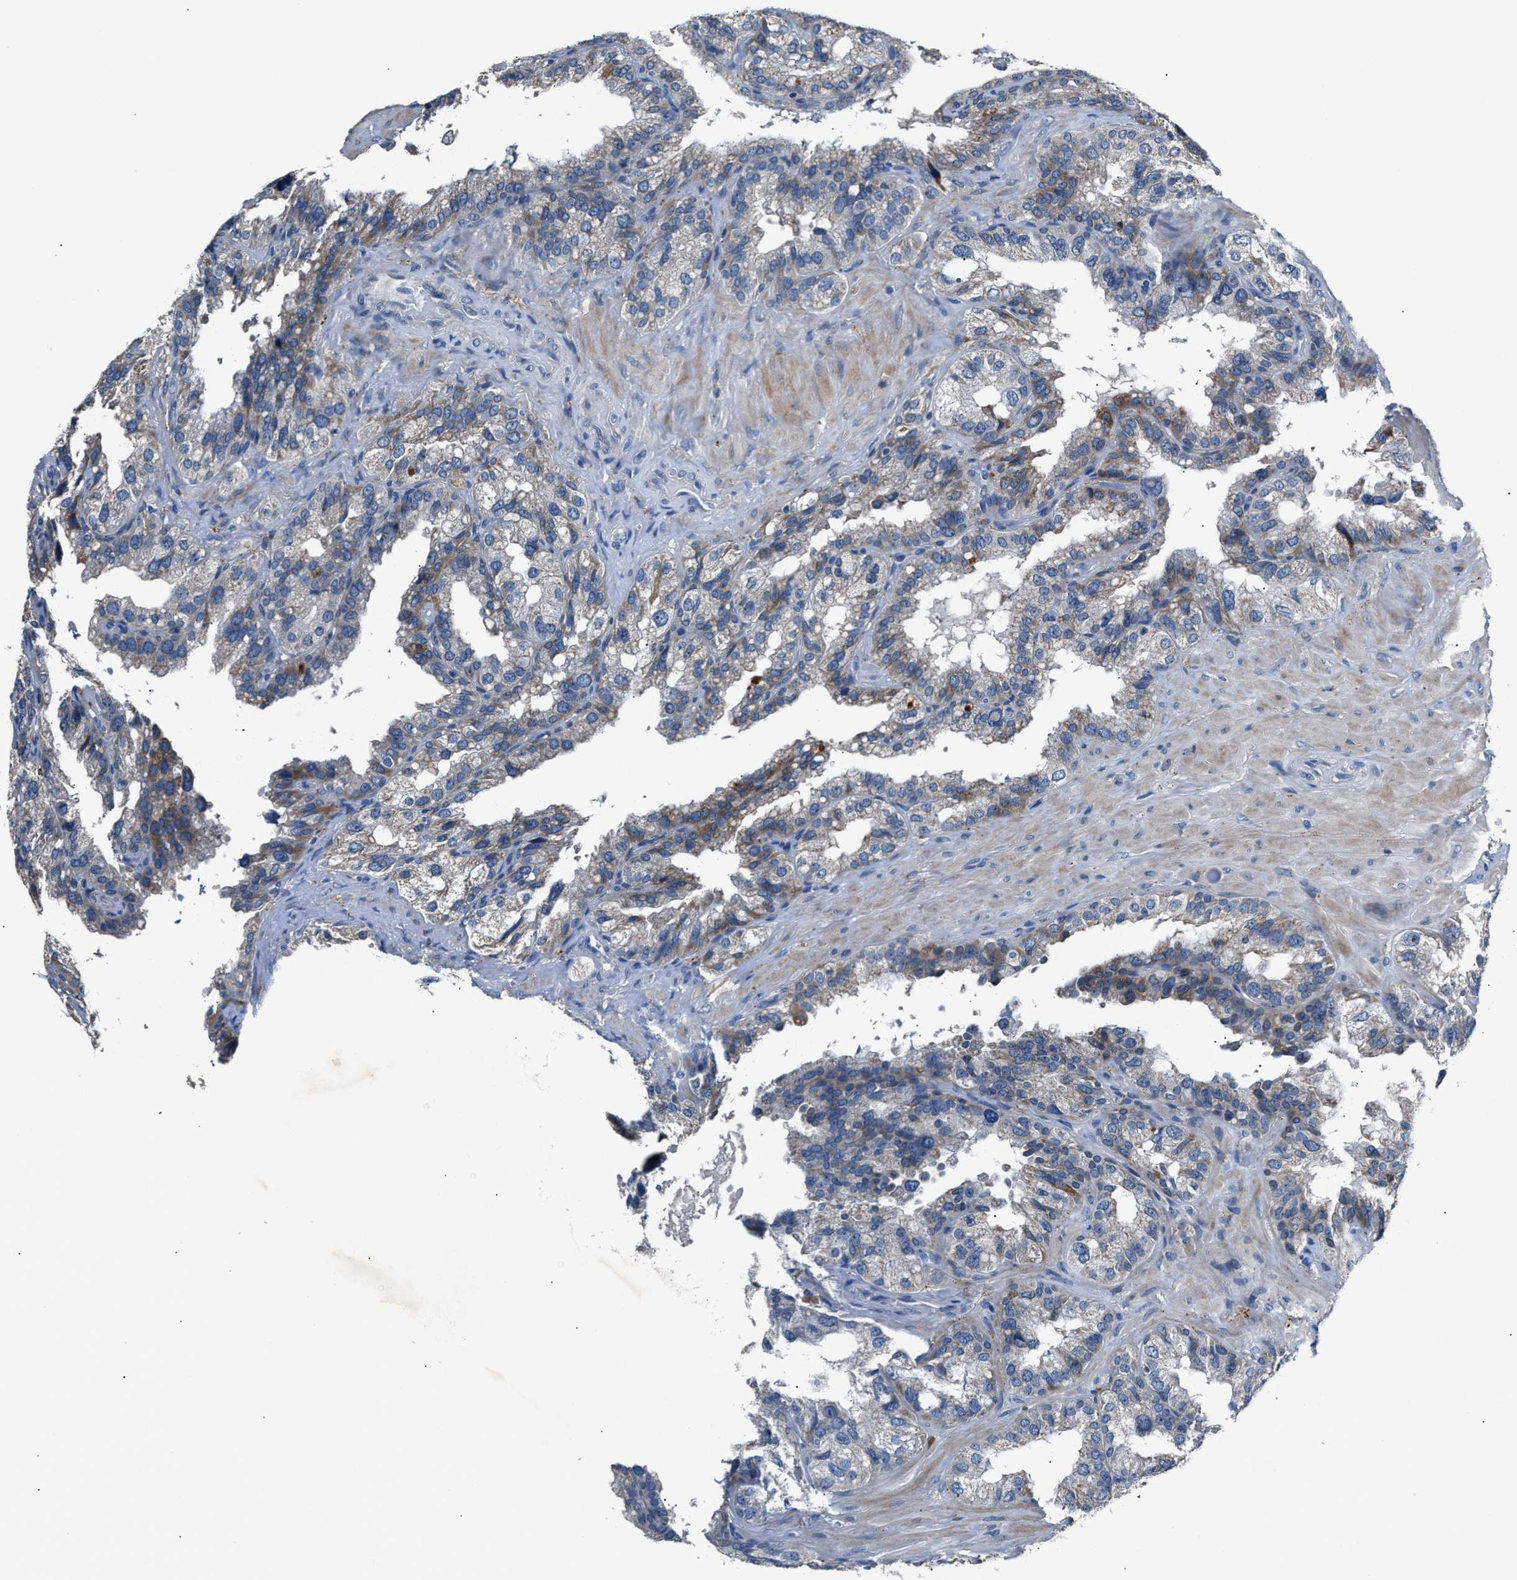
{"staining": {"intensity": "weak", "quantity": "25%-75%", "location": "cytoplasmic/membranous"}, "tissue": "seminal vesicle", "cell_type": "Glandular cells", "image_type": "normal", "snomed": [{"axis": "morphology", "description": "Normal tissue, NOS"}, {"axis": "topography", "description": "Seminal veicle"}], "caption": "An IHC photomicrograph of unremarkable tissue is shown. Protein staining in brown labels weak cytoplasmic/membranous positivity in seminal vesicle within glandular cells. Immunohistochemistry stains the protein of interest in brown and the nuclei are stained blue.", "gene": "DNAJC24", "patient": {"sex": "male", "age": 68}}